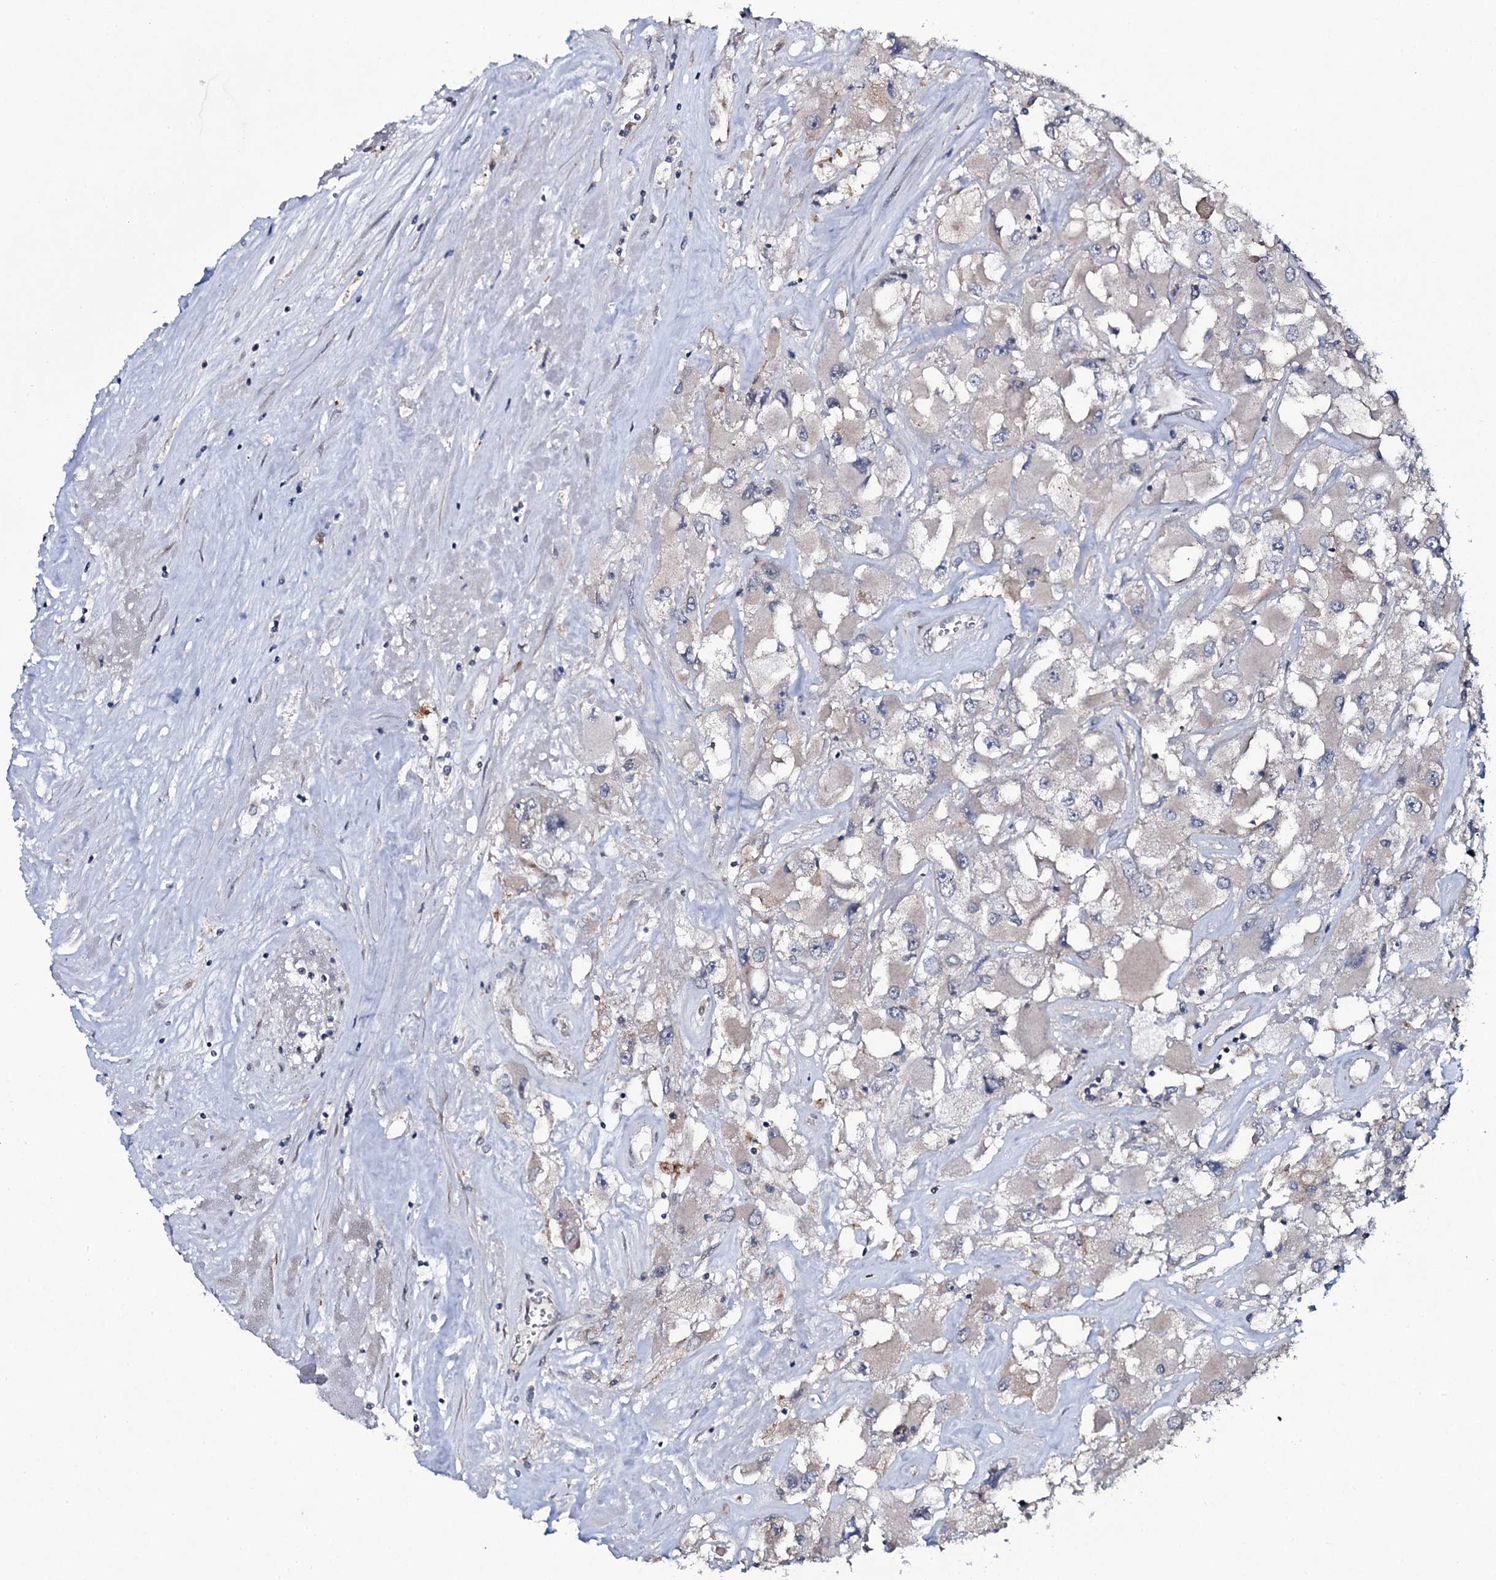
{"staining": {"intensity": "negative", "quantity": "none", "location": "none"}, "tissue": "renal cancer", "cell_type": "Tumor cells", "image_type": "cancer", "snomed": [{"axis": "morphology", "description": "Adenocarcinoma, NOS"}, {"axis": "topography", "description": "Kidney"}], "caption": "The micrograph demonstrates no significant staining in tumor cells of renal cancer (adenocarcinoma).", "gene": "SNAP23", "patient": {"sex": "female", "age": 52}}